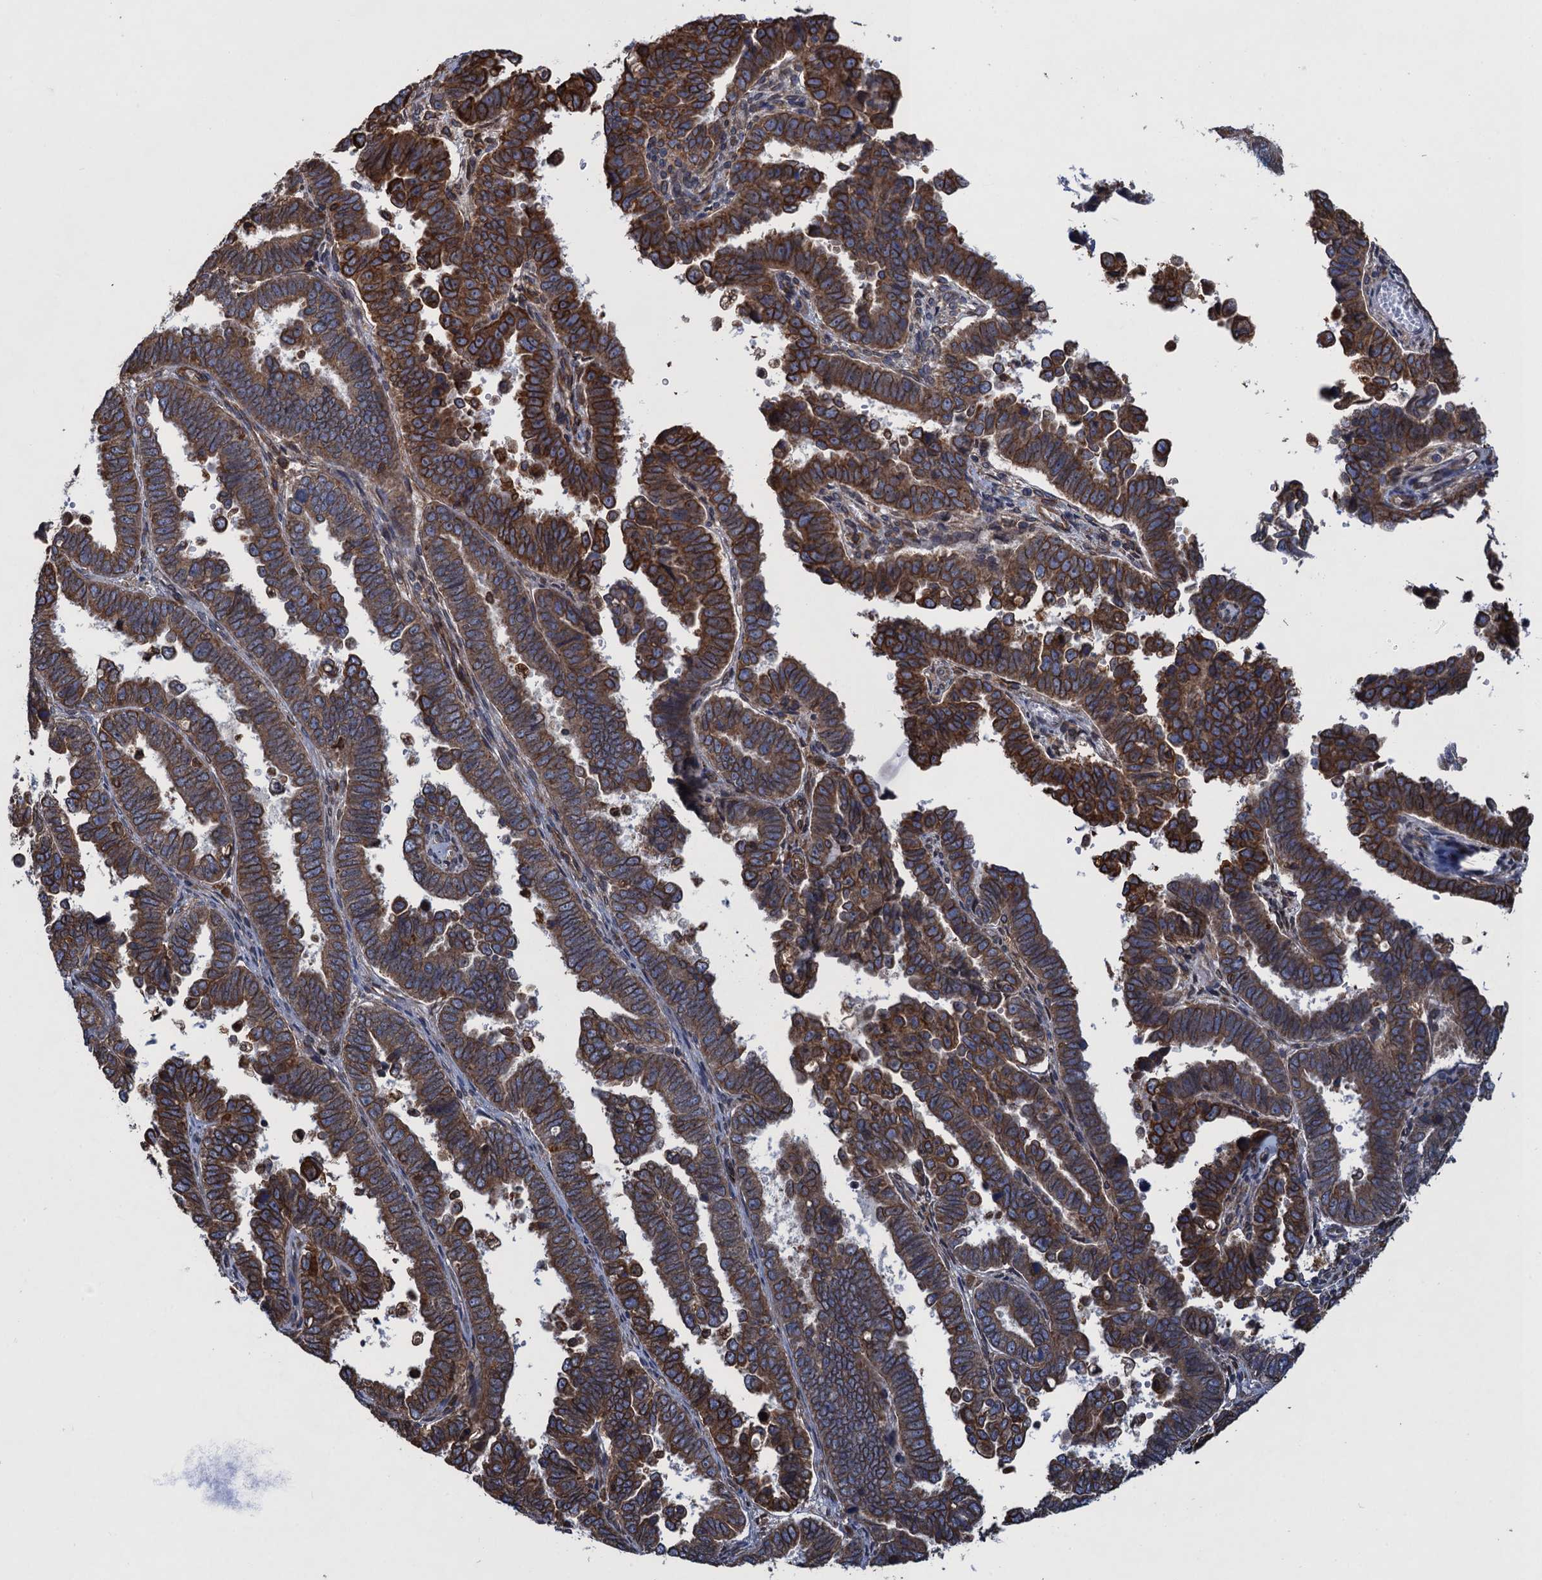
{"staining": {"intensity": "moderate", "quantity": ">75%", "location": "cytoplasmic/membranous"}, "tissue": "endometrial cancer", "cell_type": "Tumor cells", "image_type": "cancer", "snomed": [{"axis": "morphology", "description": "Adenocarcinoma, NOS"}, {"axis": "topography", "description": "Endometrium"}], "caption": "Protein staining by immunohistochemistry demonstrates moderate cytoplasmic/membranous expression in approximately >75% of tumor cells in endometrial adenocarcinoma.", "gene": "ARMC5", "patient": {"sex": "female", "age": 75}}